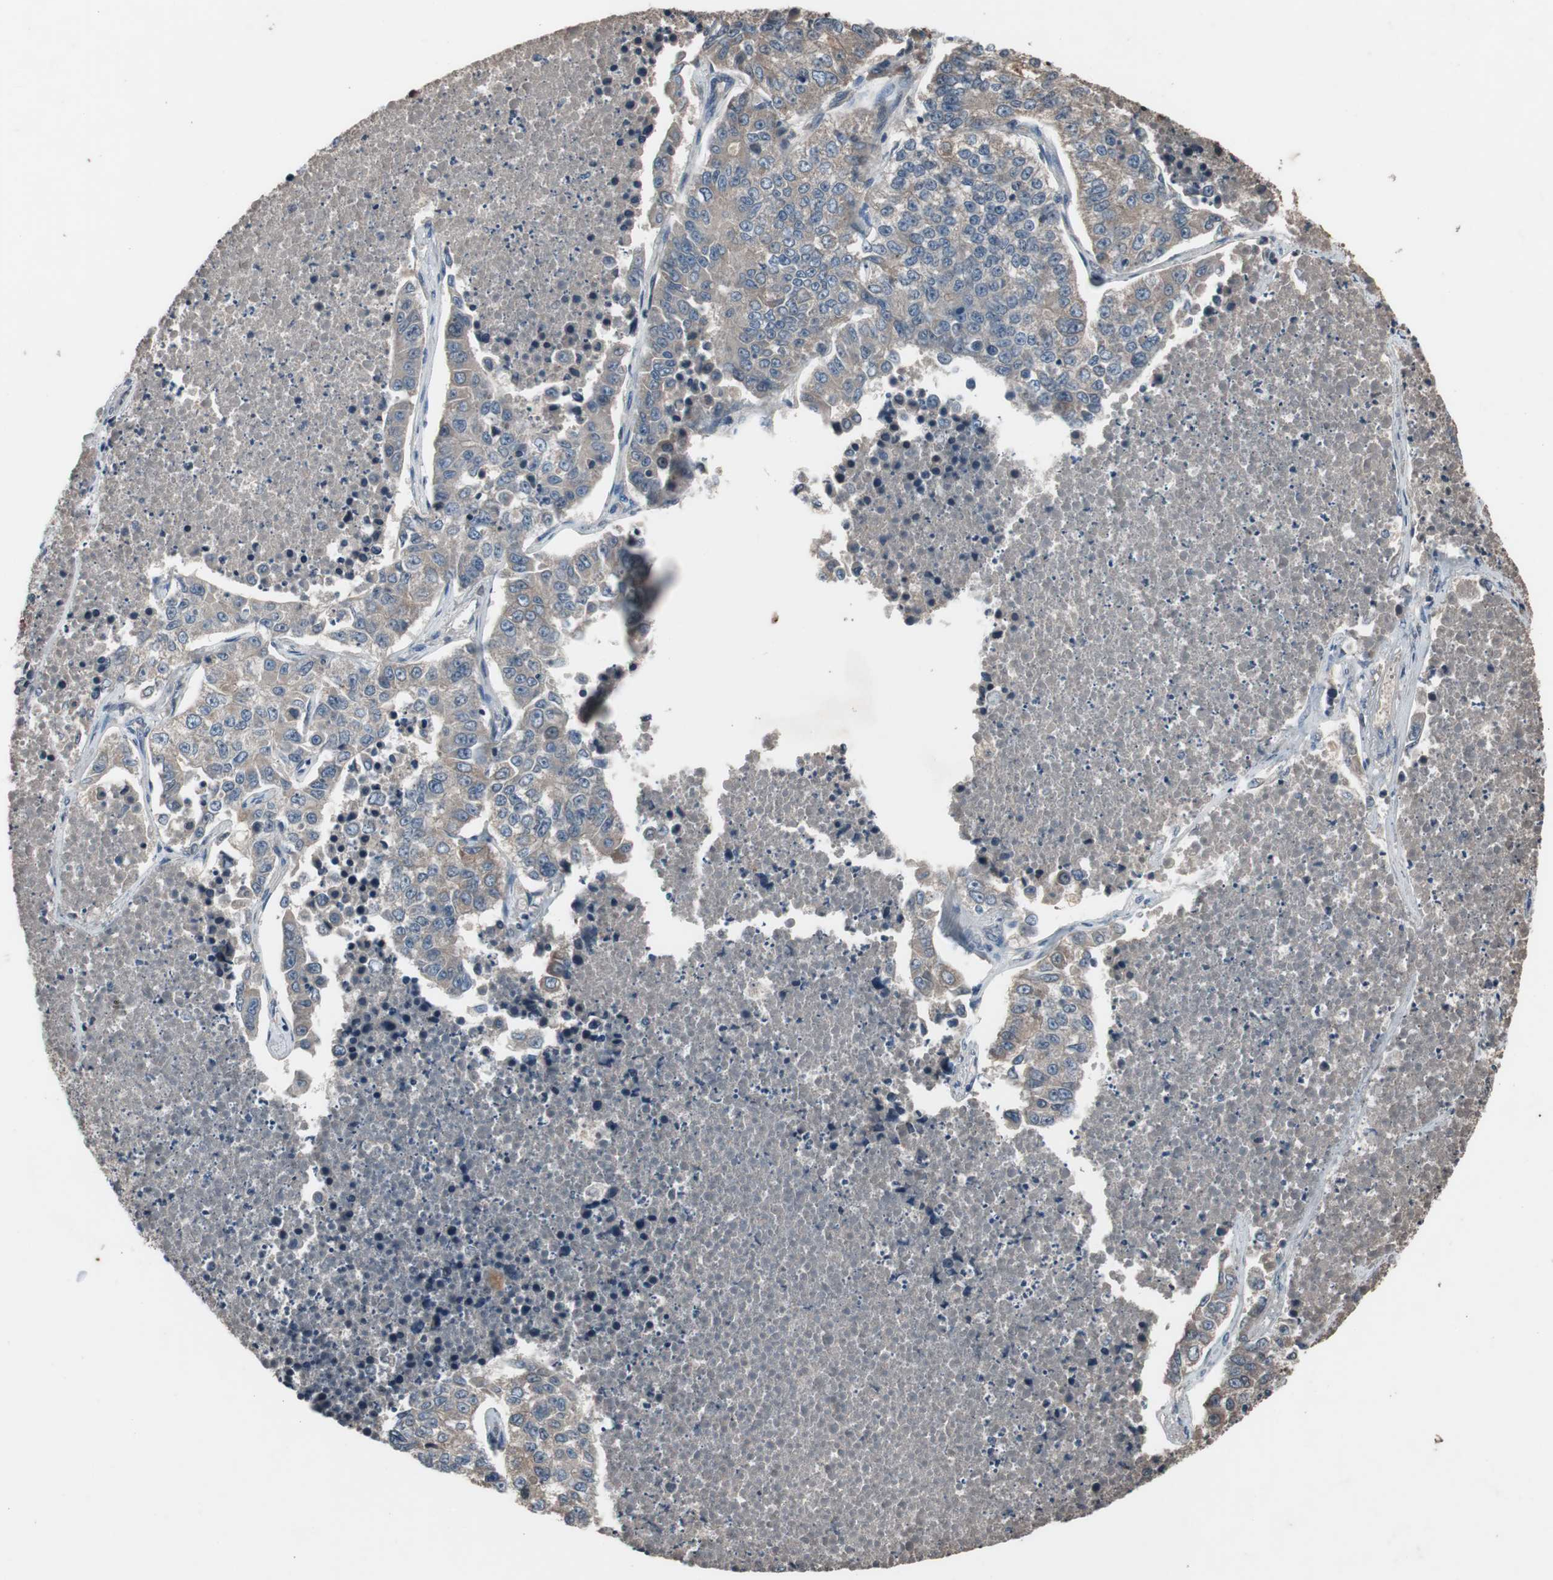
{"staining": {"intensity": "moderate", "quantity": ">75%", "location": "cytoplasmic/membranous"}, "tissue": "lung cancer", "cell_type": "Tumor cells", "image_type": "cancer", "snomed": [{"axis": "morphology", "description": "Adenocarcinoma, NOS"}, {"axis": "topography", "description": "Lung"}], "caption": "An image showing moderate cytoplasmic/membranous staining in approximately >75% of tumor cells in adenocarcinoma (lung), as visualized by brown immunohistochemical staining.", "gene": "NSF", "patient": {"sex": "male", "age": 49}}